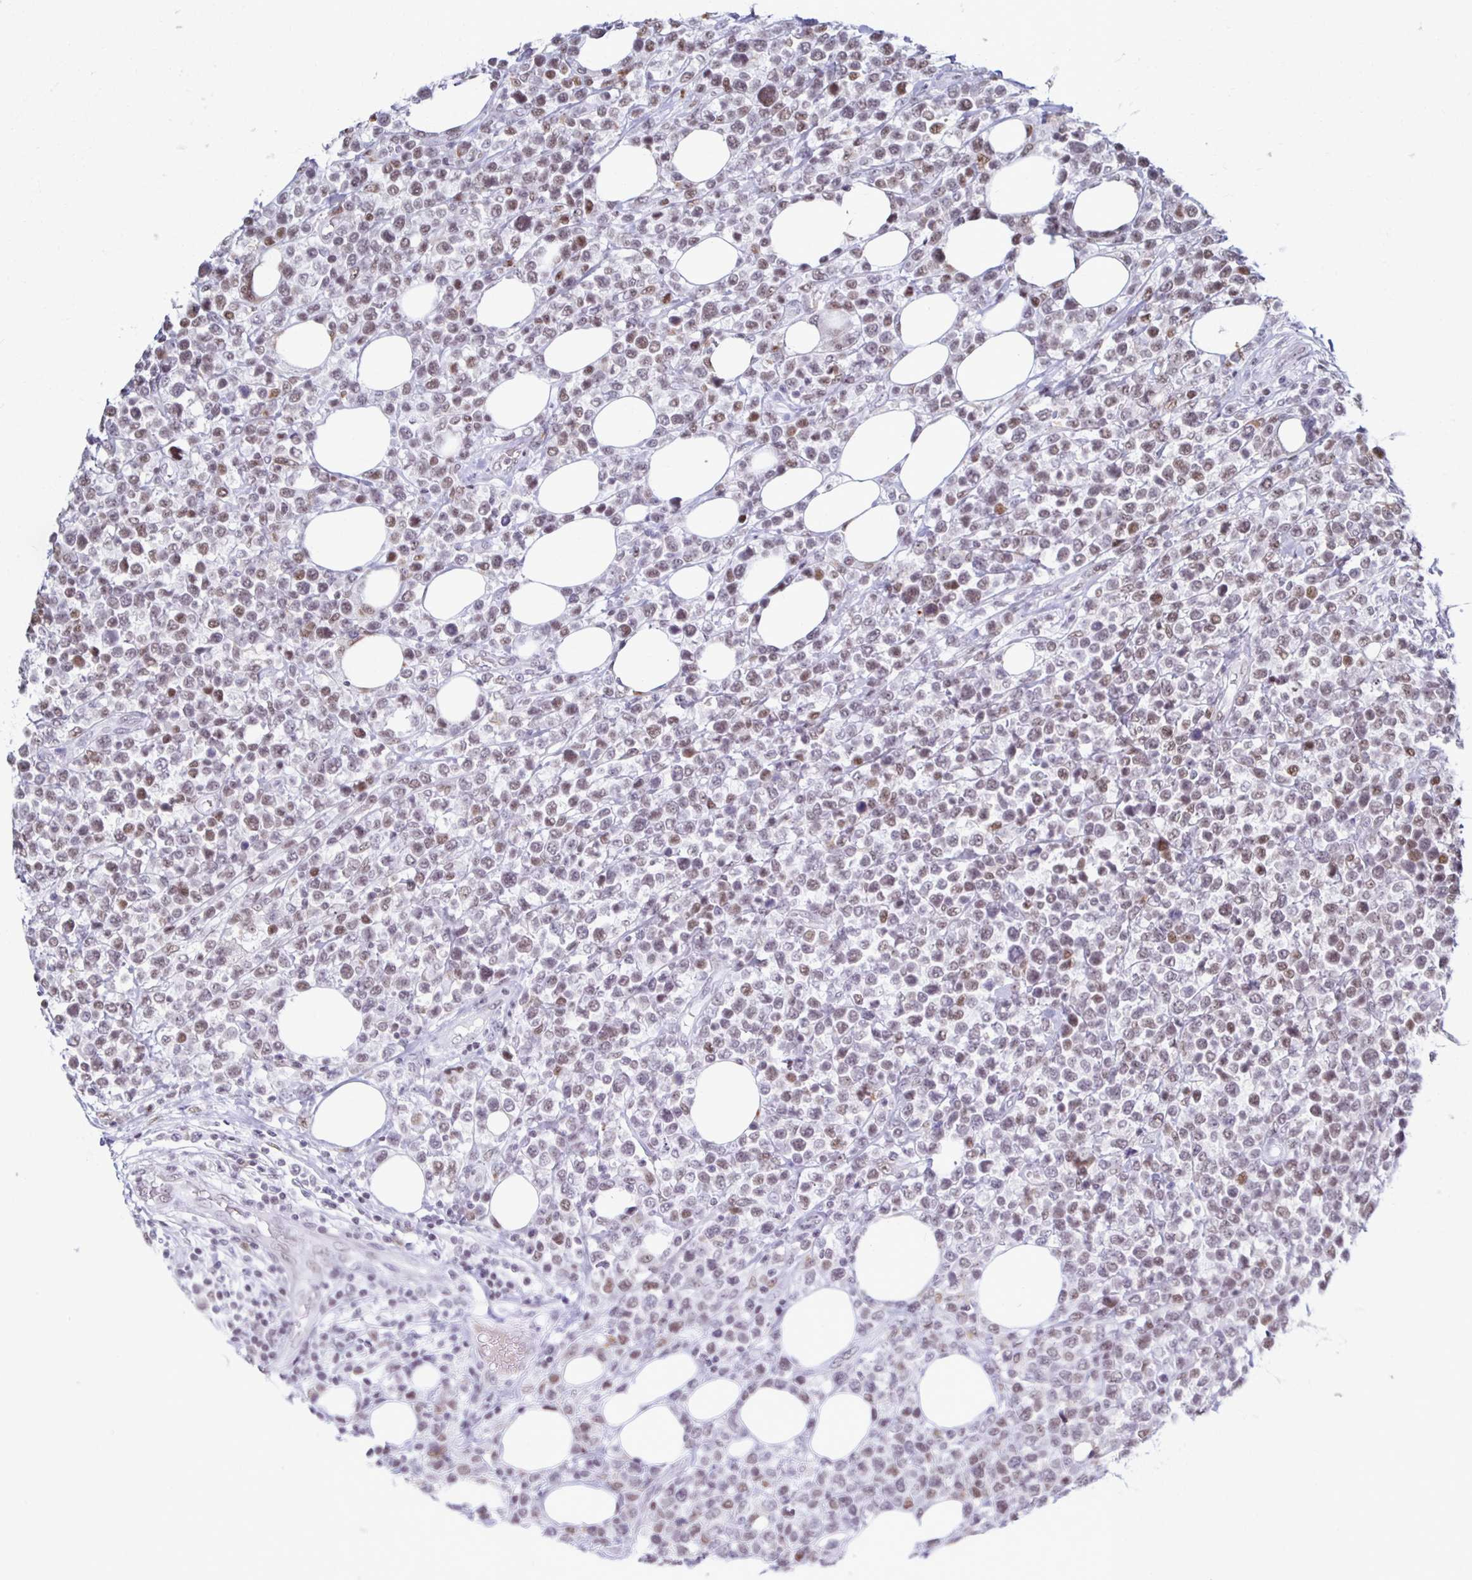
{"staining": {"intensity": "weak", "quantity": "25%-75%", "location": "nuclear"}, "tissue": "lymphoma", "cell_type": "Tumor cells", "image_type": "cancer", "snomed": [{"axis": "morphology", "description": "Malignant lymphoma, non-Hodgkin's type, Low grade"}, {"axis": "topography", "description": "Lymph node"}], "caption": "Brown immunohistochemical staining in lymphoma shows weak nuclear staining in approximately 25%-75% of tumor cells.", "gene": "IRF7", "patient": {"sex": "male", "age": 60}}